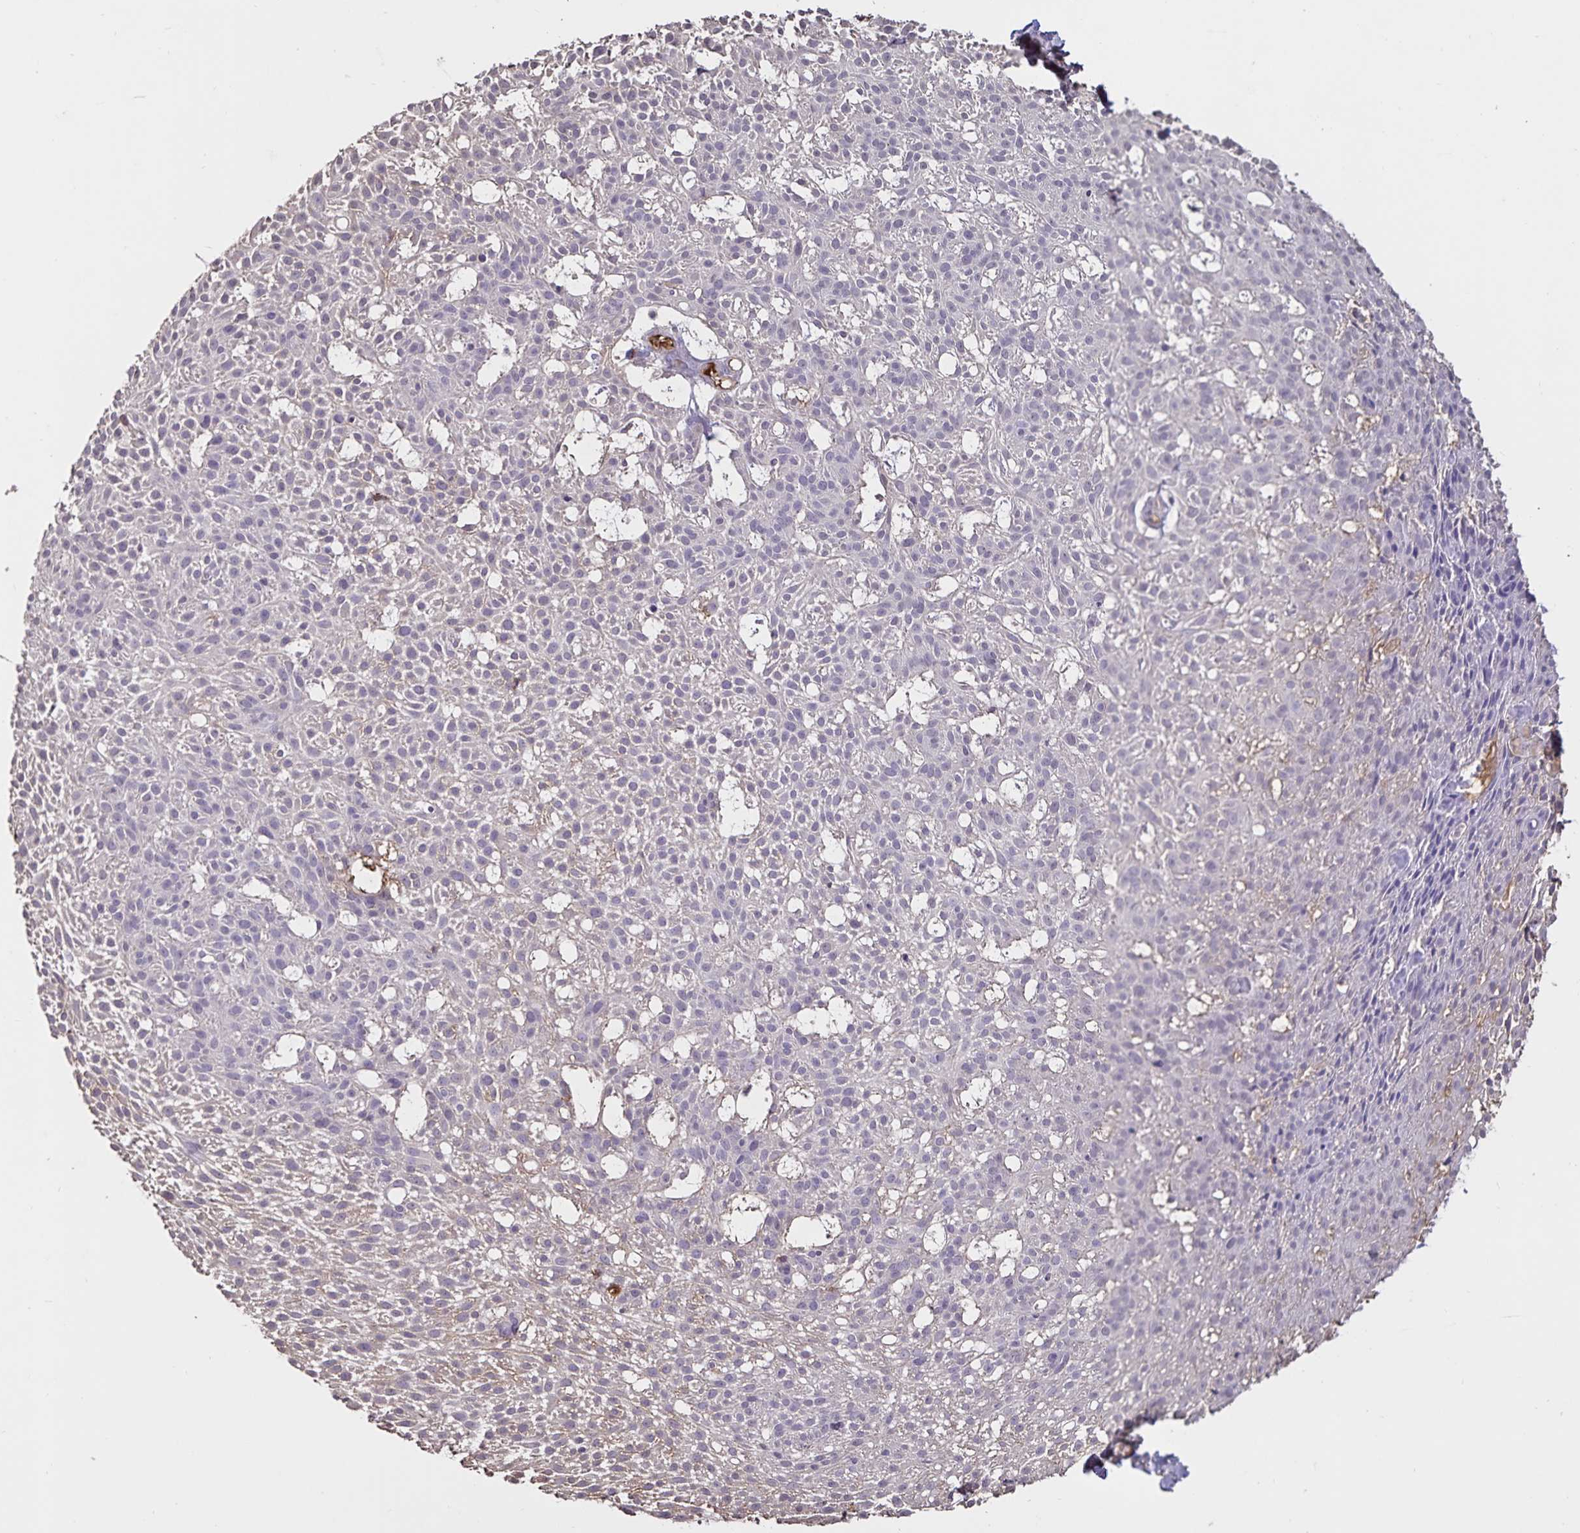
{"staining": {"intensity": "negative", "quantity": "none", "location": "none"}, "tissue": "skin cancer", "cell_type": "Tumor cells", "image_type": "cancer", "snomed": [{"axis": "morphology", "description": "Basal cell carcinoma"}, {"axis": "topography", "description": "Skin"}], "caption": "This photomicrograph is of basal cell carcinoma (skin) stained with immunohistochemistry (IHC) to label a protein in brown with the nuclei are counter-stained blue. There is no positivity in tumor cells.", "gene": "FGG", "patient": {"sex": "female", "age": 78}}